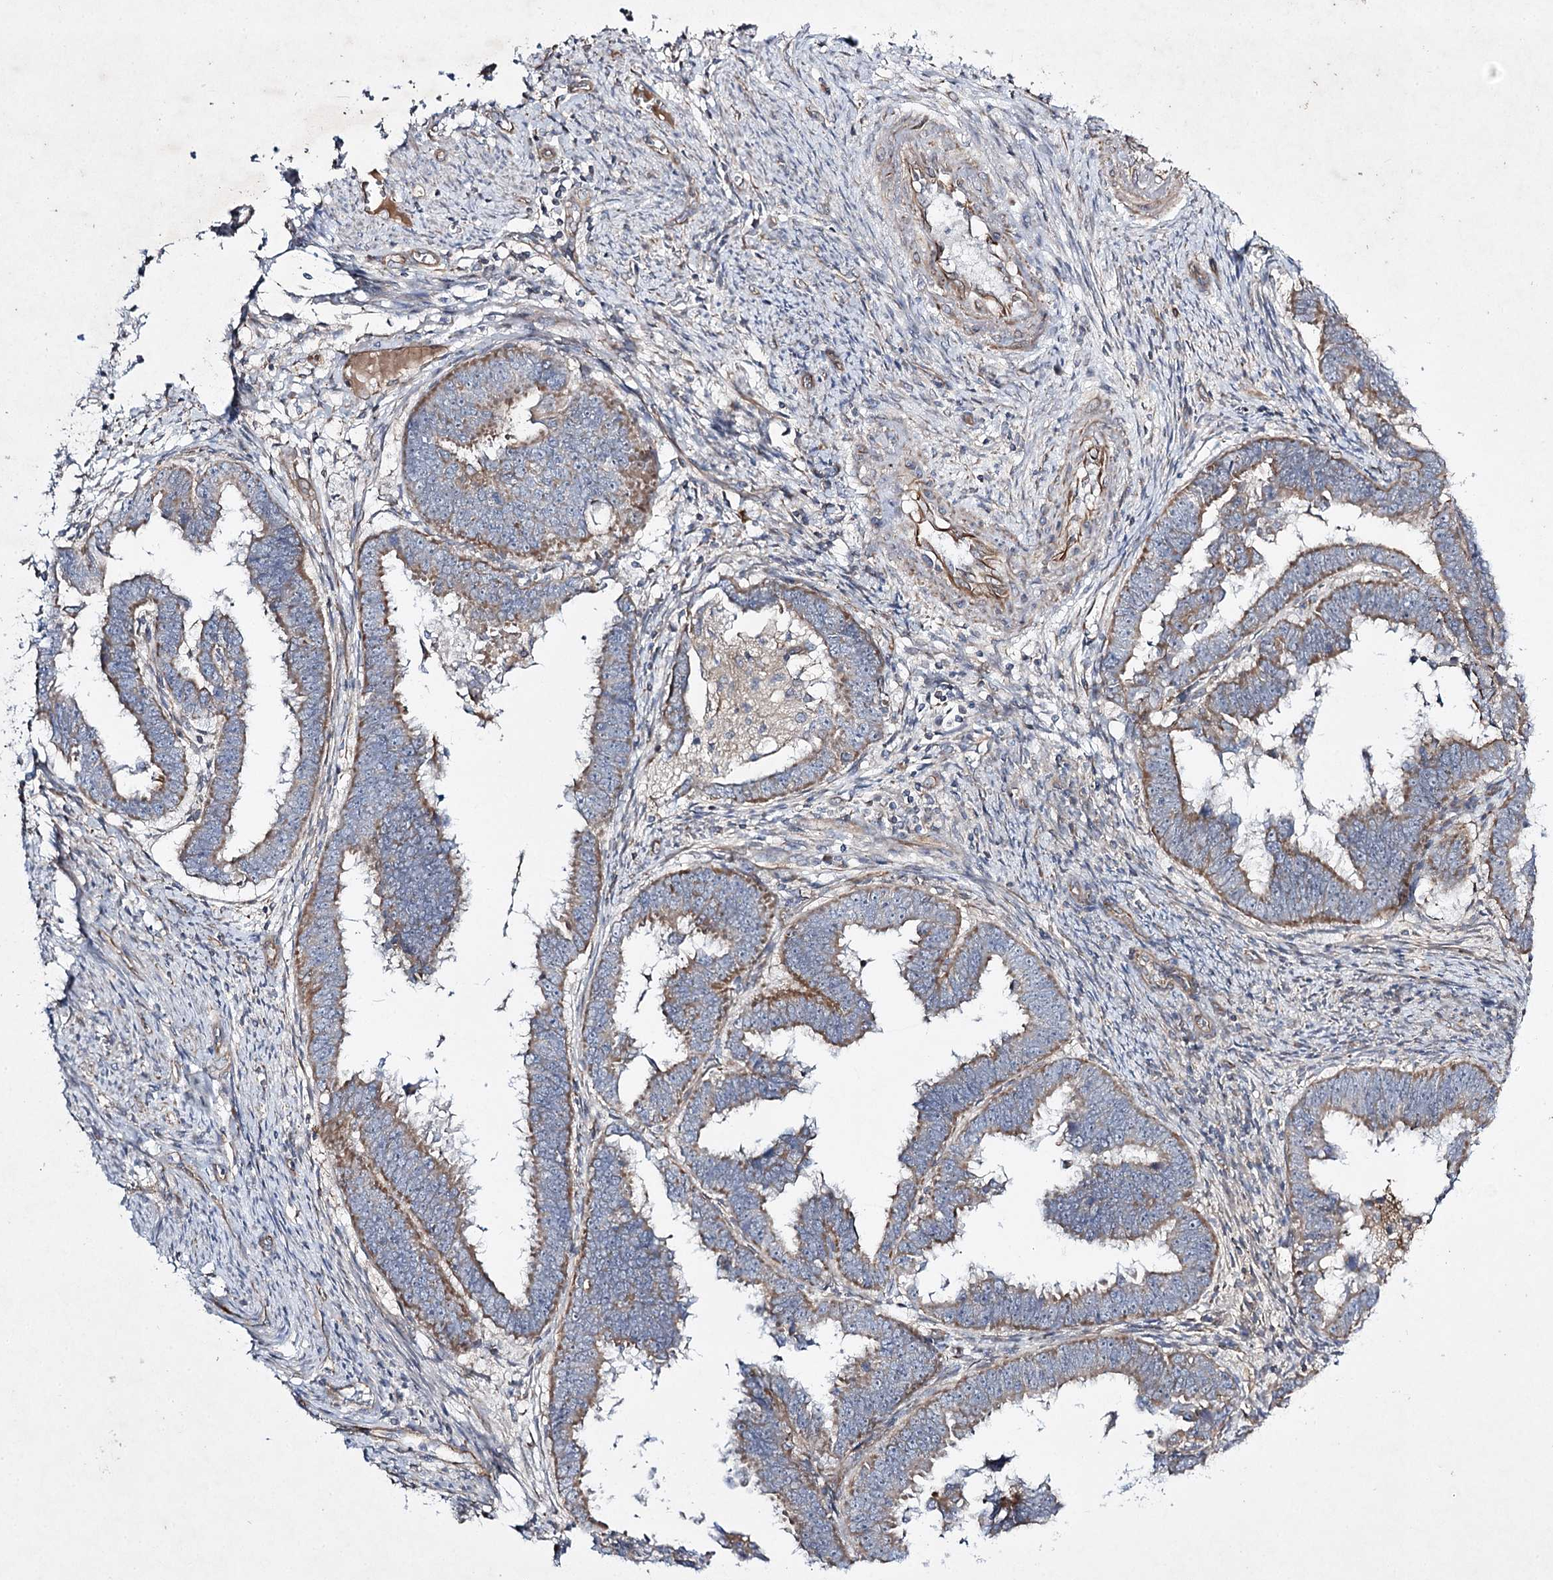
{"staining": {"intensity": "moderate", "quantity": "25%-75%", "location": "cytoplasmic/membranous"}, "tissue": "endometrial cancer", "cell_type": "Tumor cells", "image_type": "cancer", "snomed": [{"axis": "morphology", "description": "Adenocarcinoma, NOS"}, {"axis": "topography", "description": "Endometrium"}], "caption": "A histopathology image of endometrial cancer (adenocarcinoma) stained for a protein demonstrates moderate cytoplasmic/membranous brown staining in tumor cells. Ihc stains the protein of interest in brown and the nuclei are stained blue.", "gene": "KIAA0825", "patient": {"sex": "female", "age": 75}}